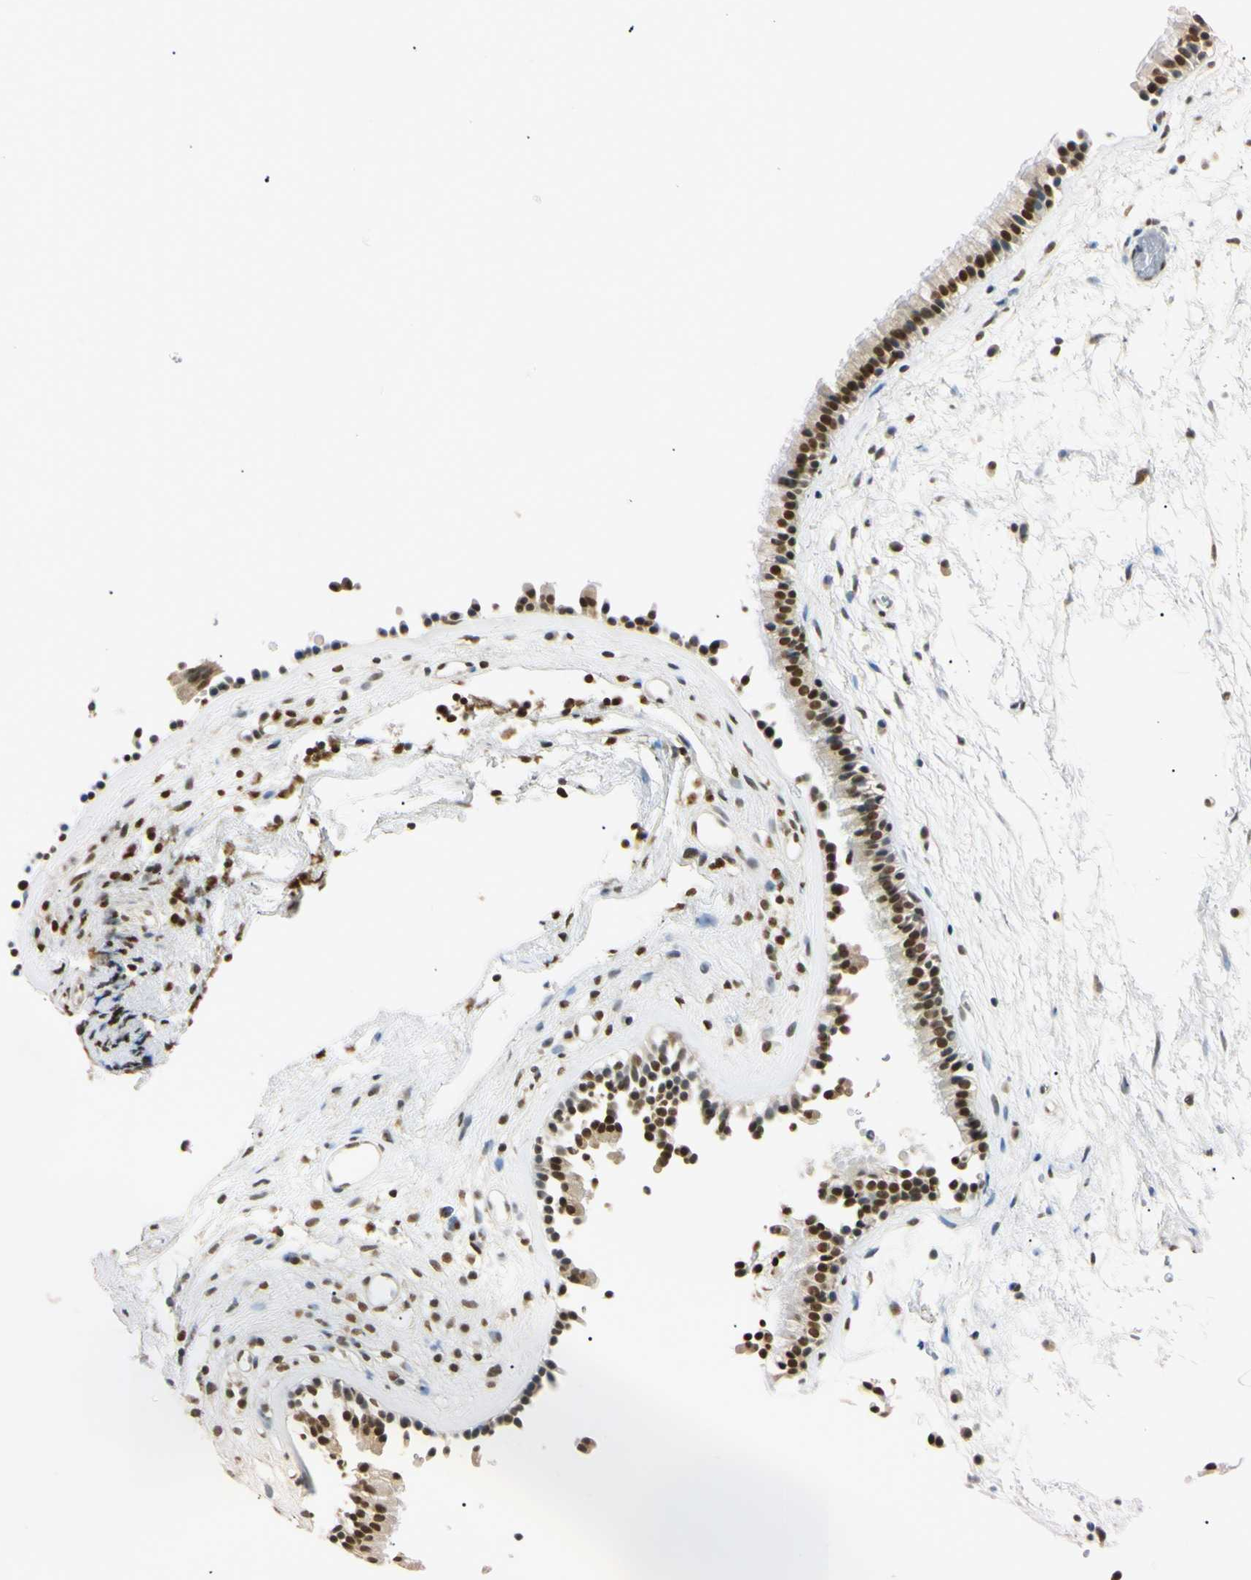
{"staining": {"intensity": "strong", "quantity": ">75%", "location": "nuclear"}, "tissue": "nasopharynx", "cell_type": "Respiratory epithelial cells", "image_type": "normal", "snomed": [{"axis": "morphology", "description": "Normal tissue, NOS"}, {"axis": "morphology", "description": "Inflammation, NOS"}, {"axis": "topography", "description": "Nasopharynx"}], "caption": "Strong nuclear protein positivity is present in approximately >75% of respiratory epithelial cells in nasopharynx.", "gene": "SMARCA5", "patient": {"sex": "male", "age": 48}}